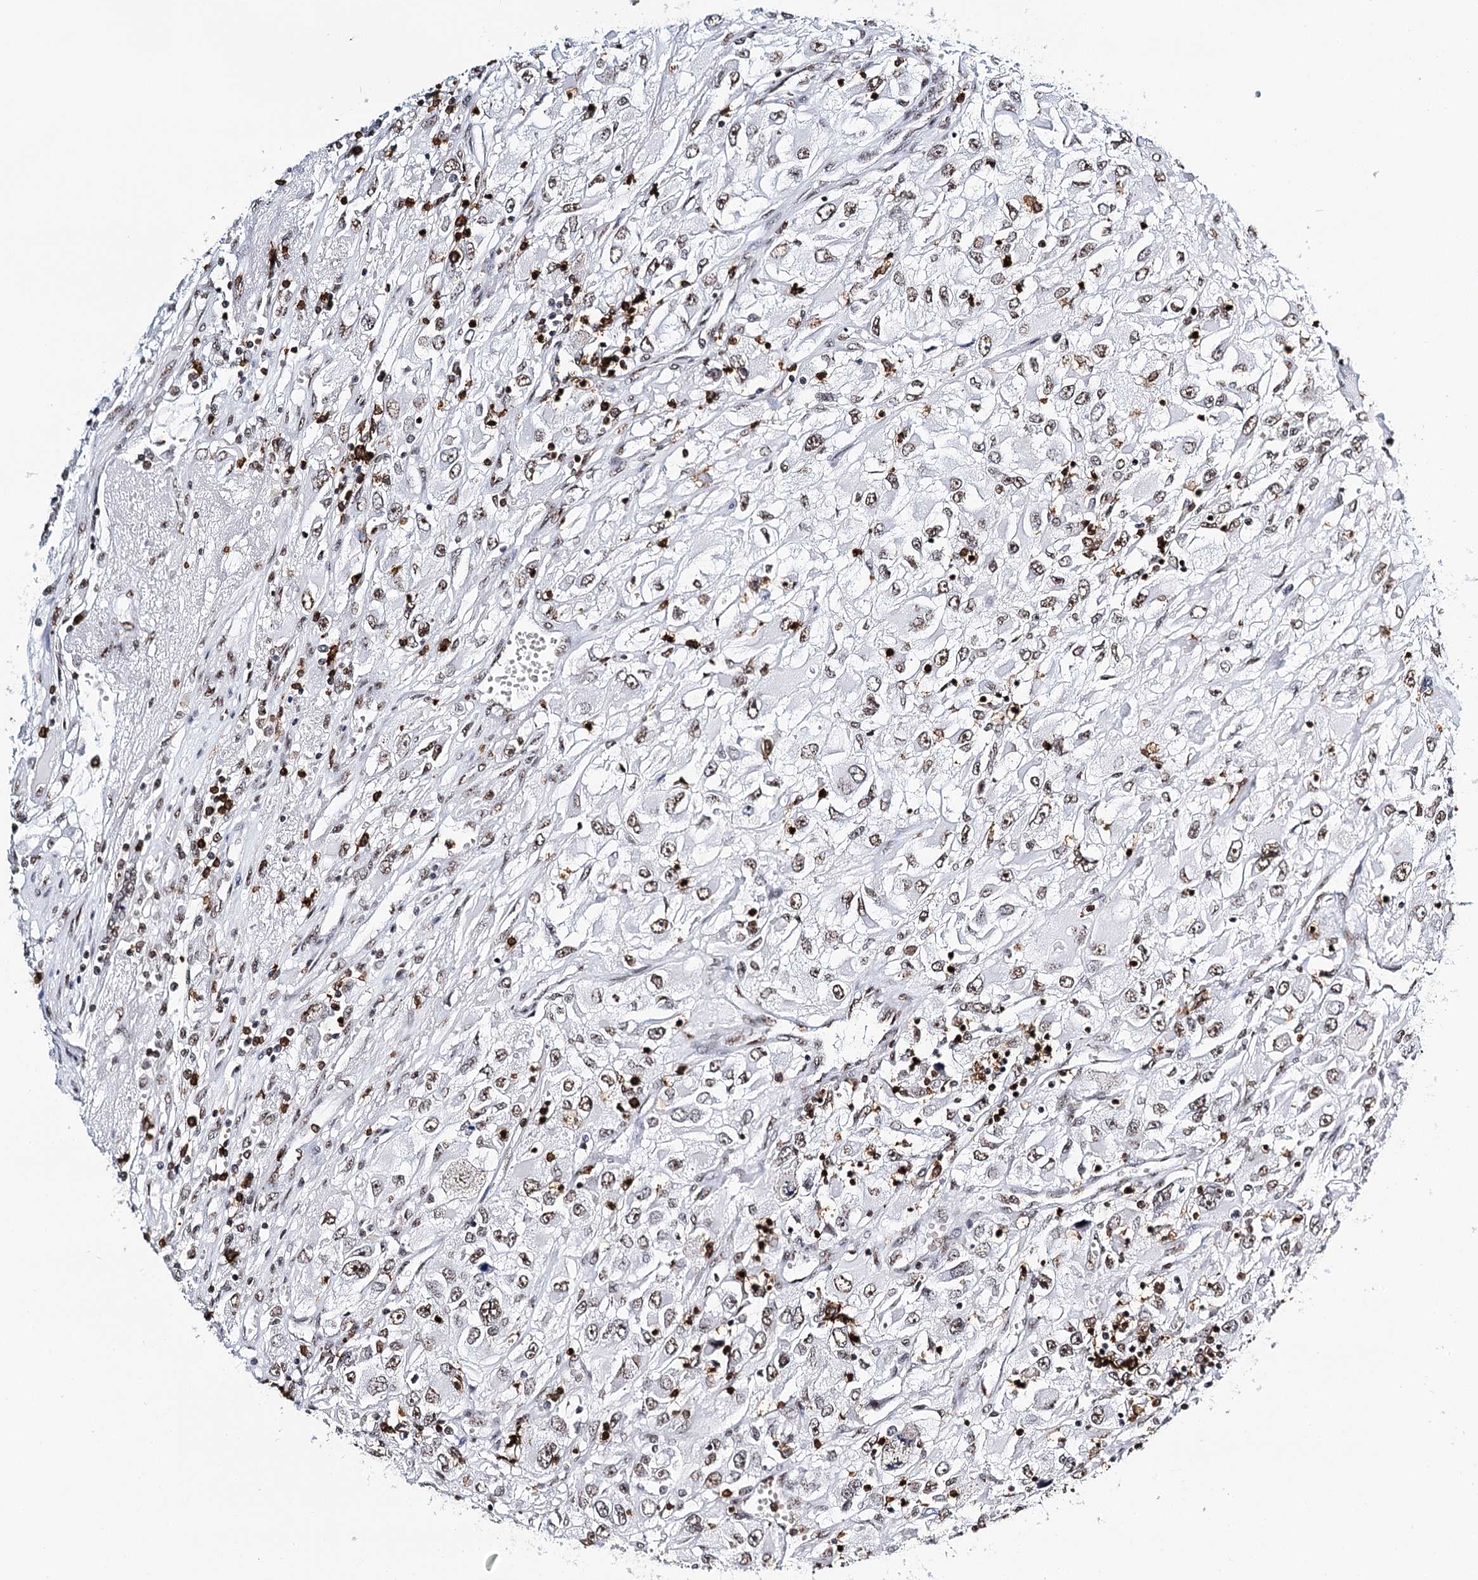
{"staining": {"intensity": "weak", "quantity": ">75%", "location": "nuclear"}, "tissue": "renal cancer", "cell_type": "Tumor cells", "image_type": "cancer", "snomed": [{"axis": "morphology", "description": "Adenocarcinoma, NOS"}, {"axis": "topography", "description": "Kidney"}], "caption": "Human adenocarcinoma (renal) stained for a protein (brown) shows weak nuclear positive positivity in about >75% of tumor cells.", "gene": "BARD1", "patient": {"sex": "female", "age": 52}}